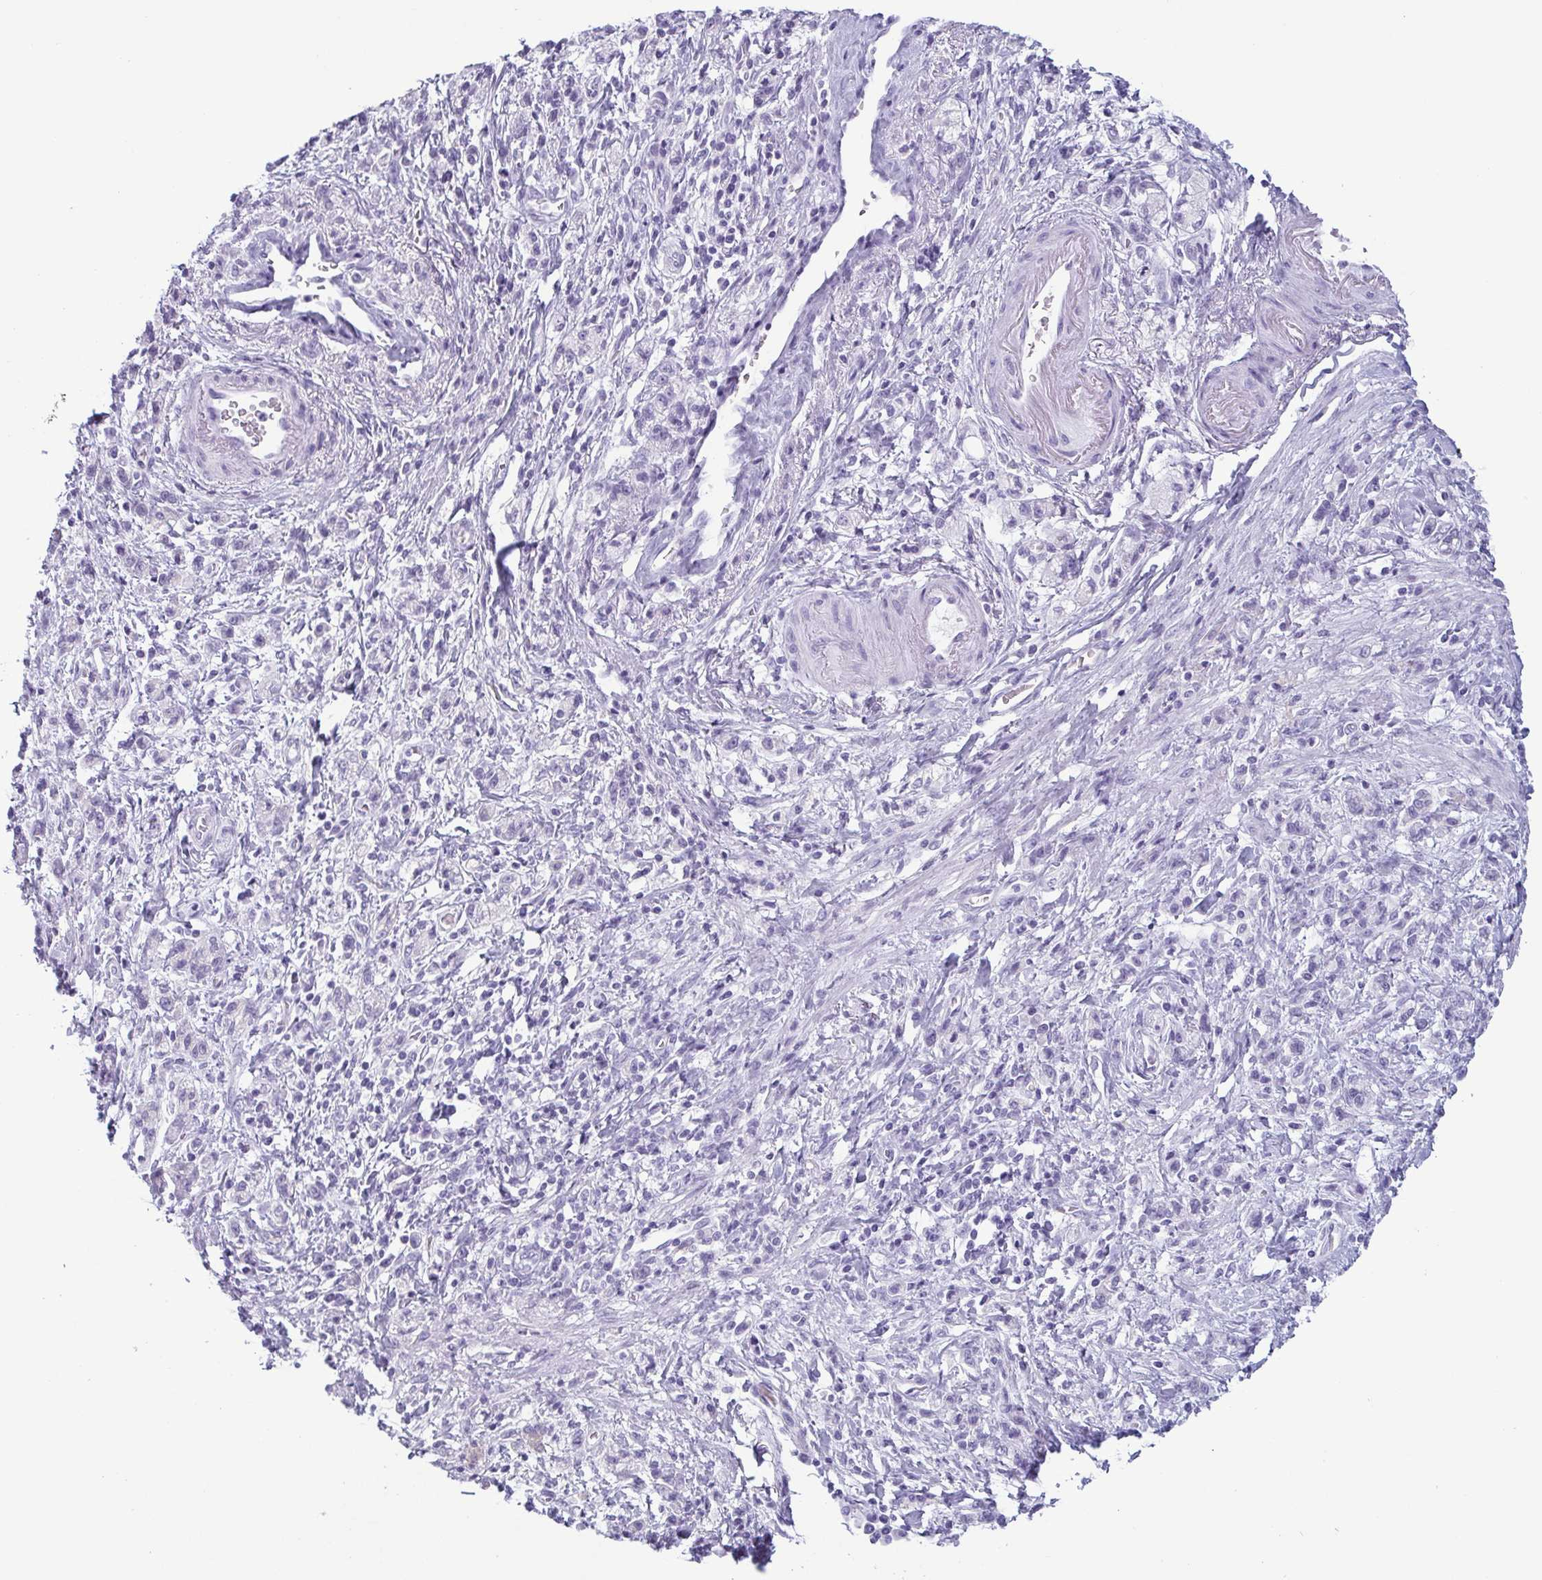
{"staining": {"intensity": "negative", "quantity": "none", "location": "none"}, "tissue": "stomach cancer", "cell_type": "Tumor cells", "image_type": "cancer", "snomed": [{"axis": "morphology", "description": "Adenocarcinoma, NOS"}, {"axis": "topography", "description": "Stomach"}], "caption": "Human stomach adenocarcinoma stained for a protein using IHC shows no positivity in tumor cells.", "gene": "KRT78", "patient": {"sex": "male", "age": 77}}